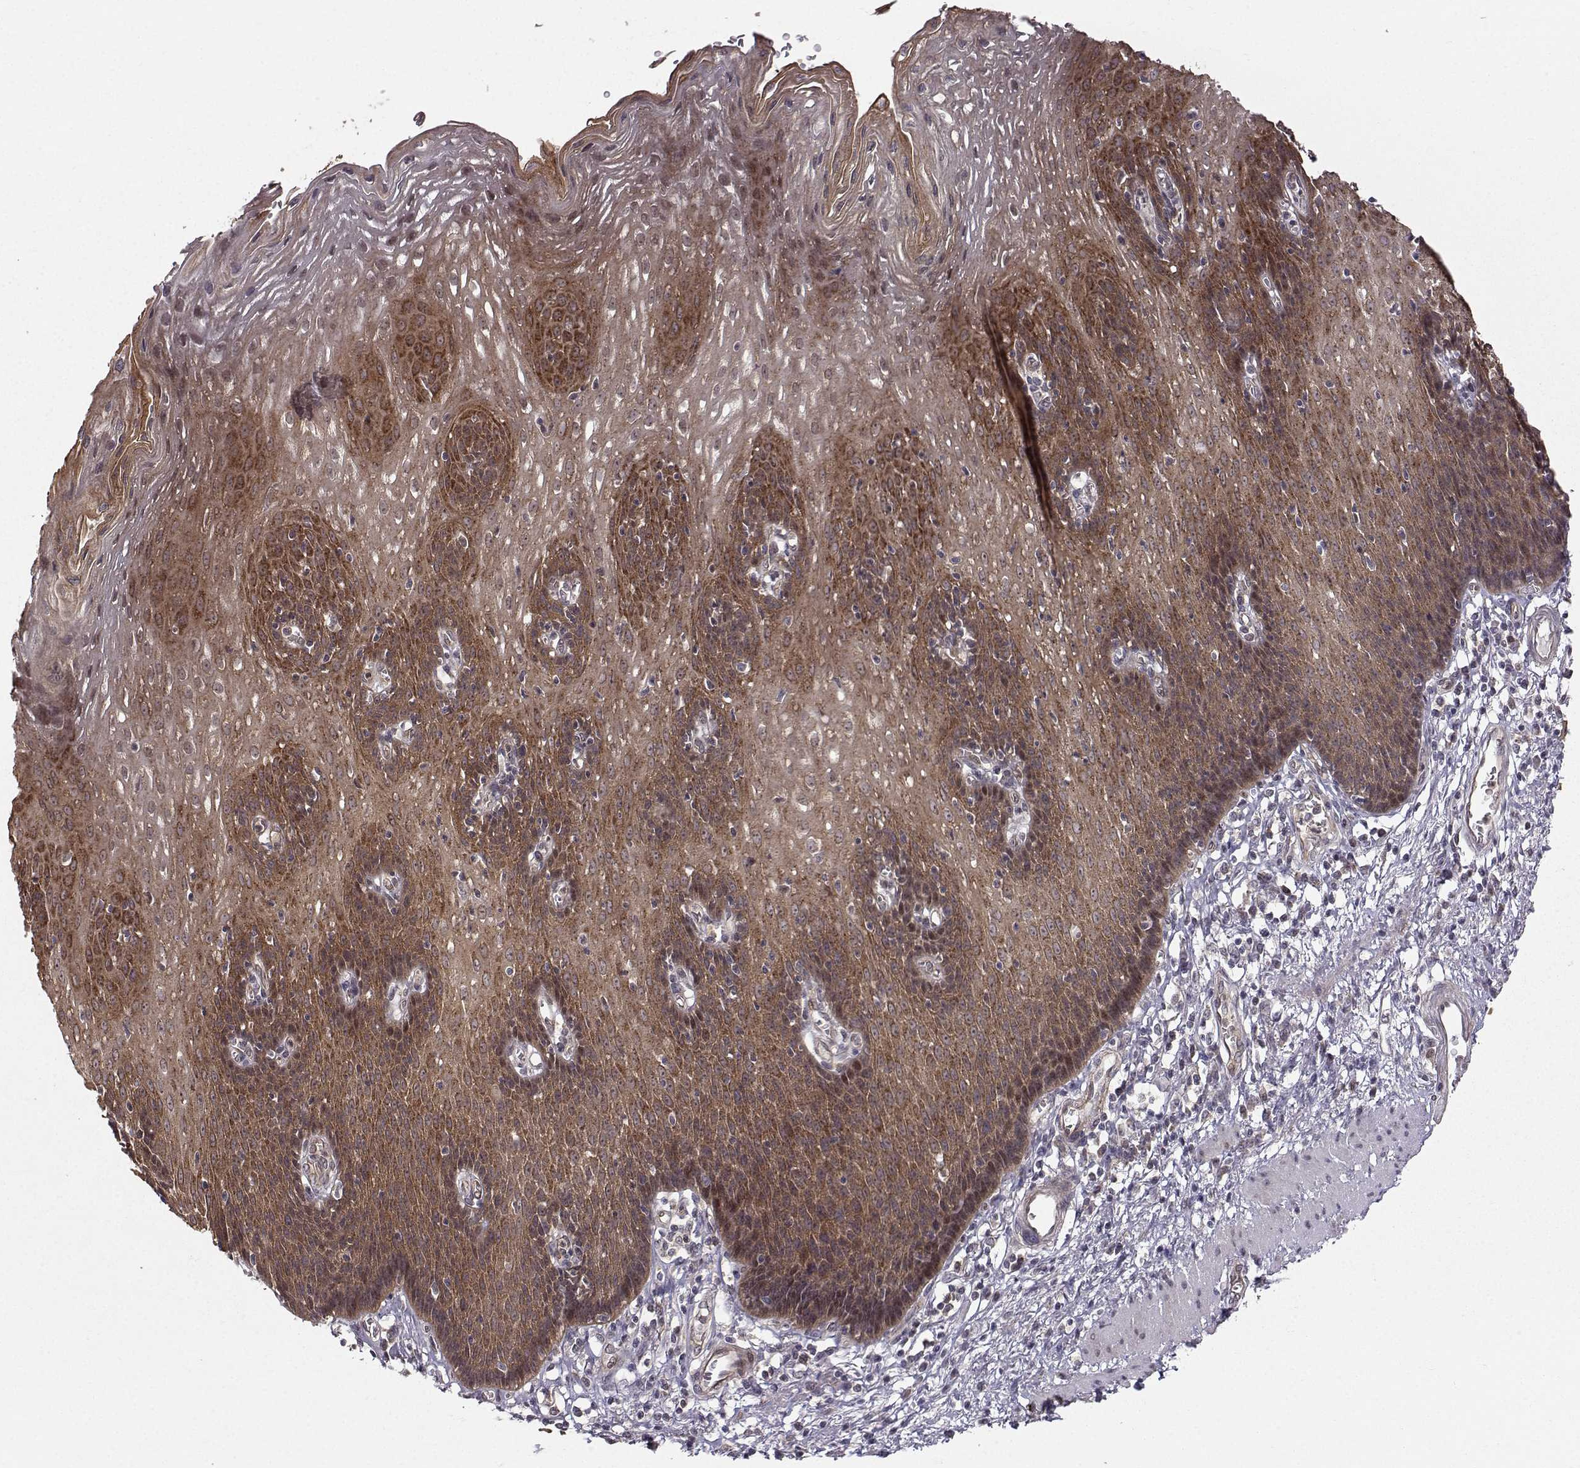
{"staining": {"intensity": "moderate", "quantity": ">75%", "location": "cytoplasmic/membranous"}, "tissue": "esophagus", "cell_type": "Squamous epithelial cells", "image_type": "normal", "snomed": [{"axis": "morphology", "description": "Normal tissue, NOS"}, {"axis": "topography", "description": "Esophagus"}], "caption": "A high-resolution photomicrograph shows immunohistochemistry (IHC) staining of benign esophagus, which reveals moderate cytoplasmic/membranous positivity in about >75% of squamous epithelial cells. (DAB = brown stain, brightfield microscopy at high magnification).", "gene": "APC", "patient": {"sex": "male", "age": 57}}